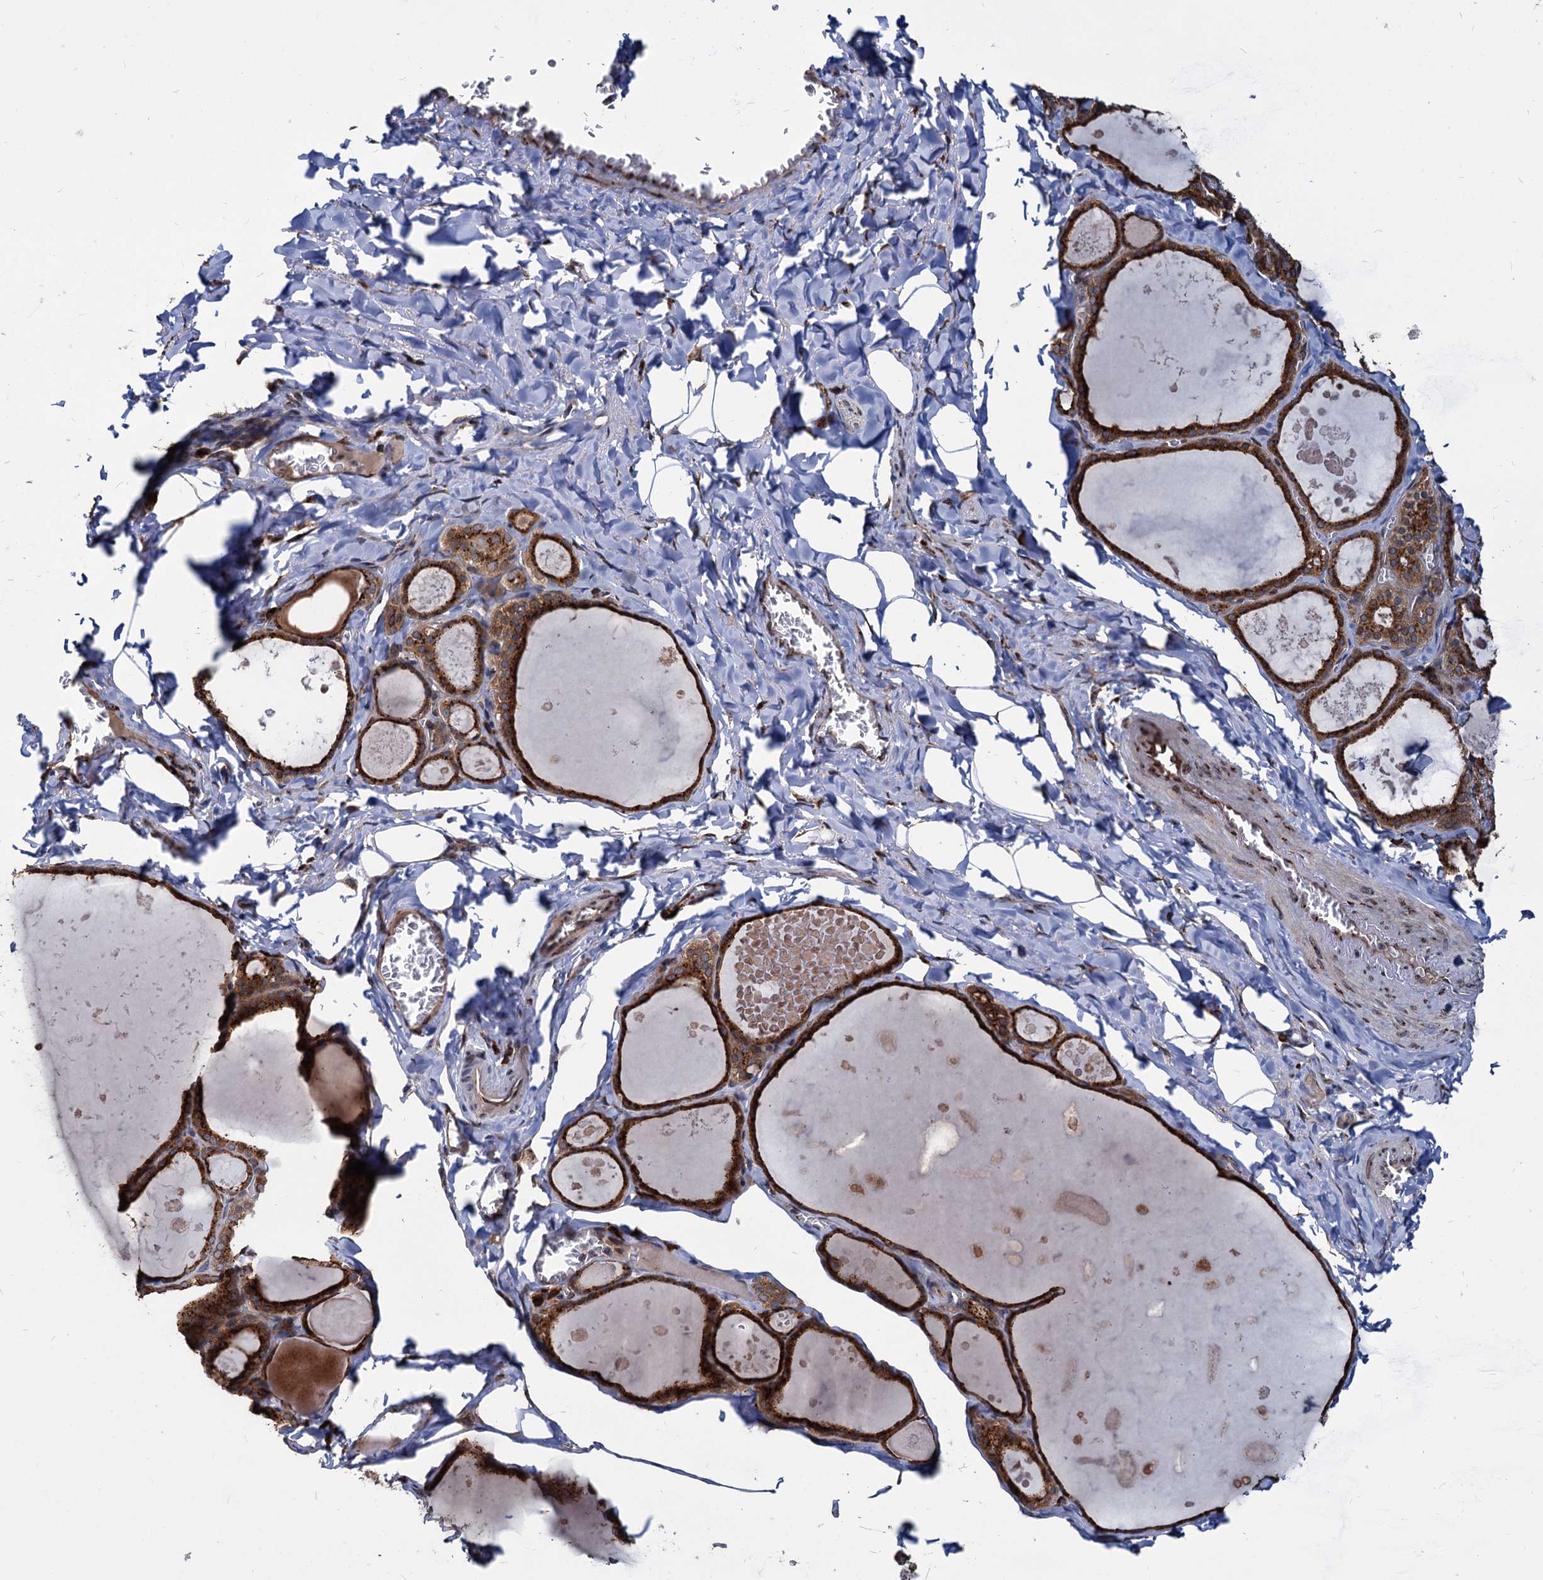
{"staining": {"intensity": "strong", "quantity": ">75%", "location": "cytoplasmic/membranous"}, "tissue": "thyroid gland", "cell_type": "Glandular cells", "image_type": "normal", "snomed": [{"axis": "morphology", "description": "Normal tissue, NOS"}, {"axis": "topography", "description": "Thyroid gland"}], "caption": "DAB immunohistochemical staining of normal thyroid gland exhibits strong cytoplasmic/membranous protein positivity in about >75% of glandular cells.", "gene": "SAAL1", "patient": {"sex": "male", "age": 56}}